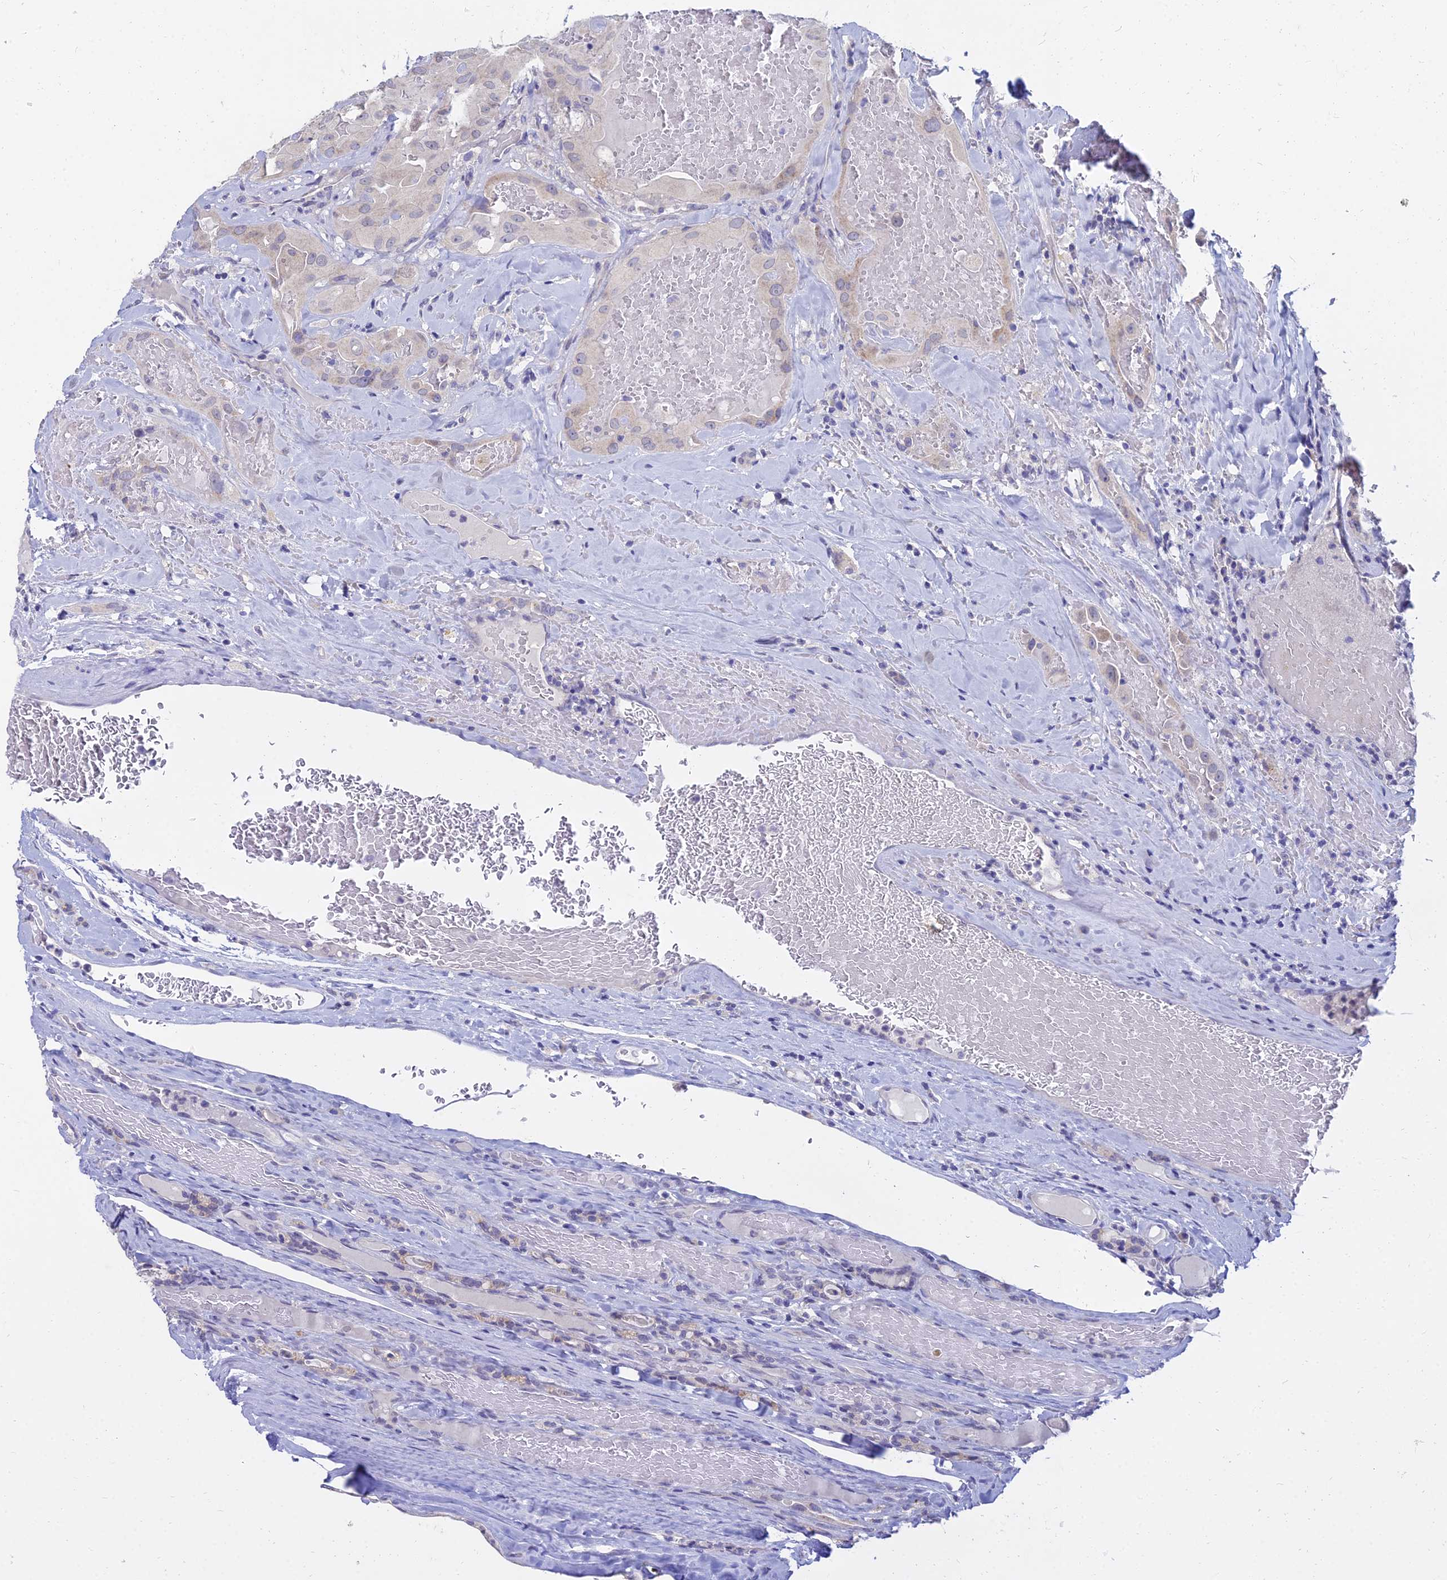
{"staining": {"intensity": "negative", "quantity": "none", "location": "none"}, "tissue": "thyroid cancer", "cell_type": "Tumor cells", "image_type": "cancer", "snomed": [{"axis": "morphology", "description": "Papillary adenocarcinoma, NOS"}, {"axis": "topography", "description": "Thyroid gland"}], "caption": "Histopathology image shows no protein expression in tumor cells of thyroid cancer (papillary adenocarcinoma) tissue.", "gene": "NPY", "patient": {"sex": "female", "age": 72}}